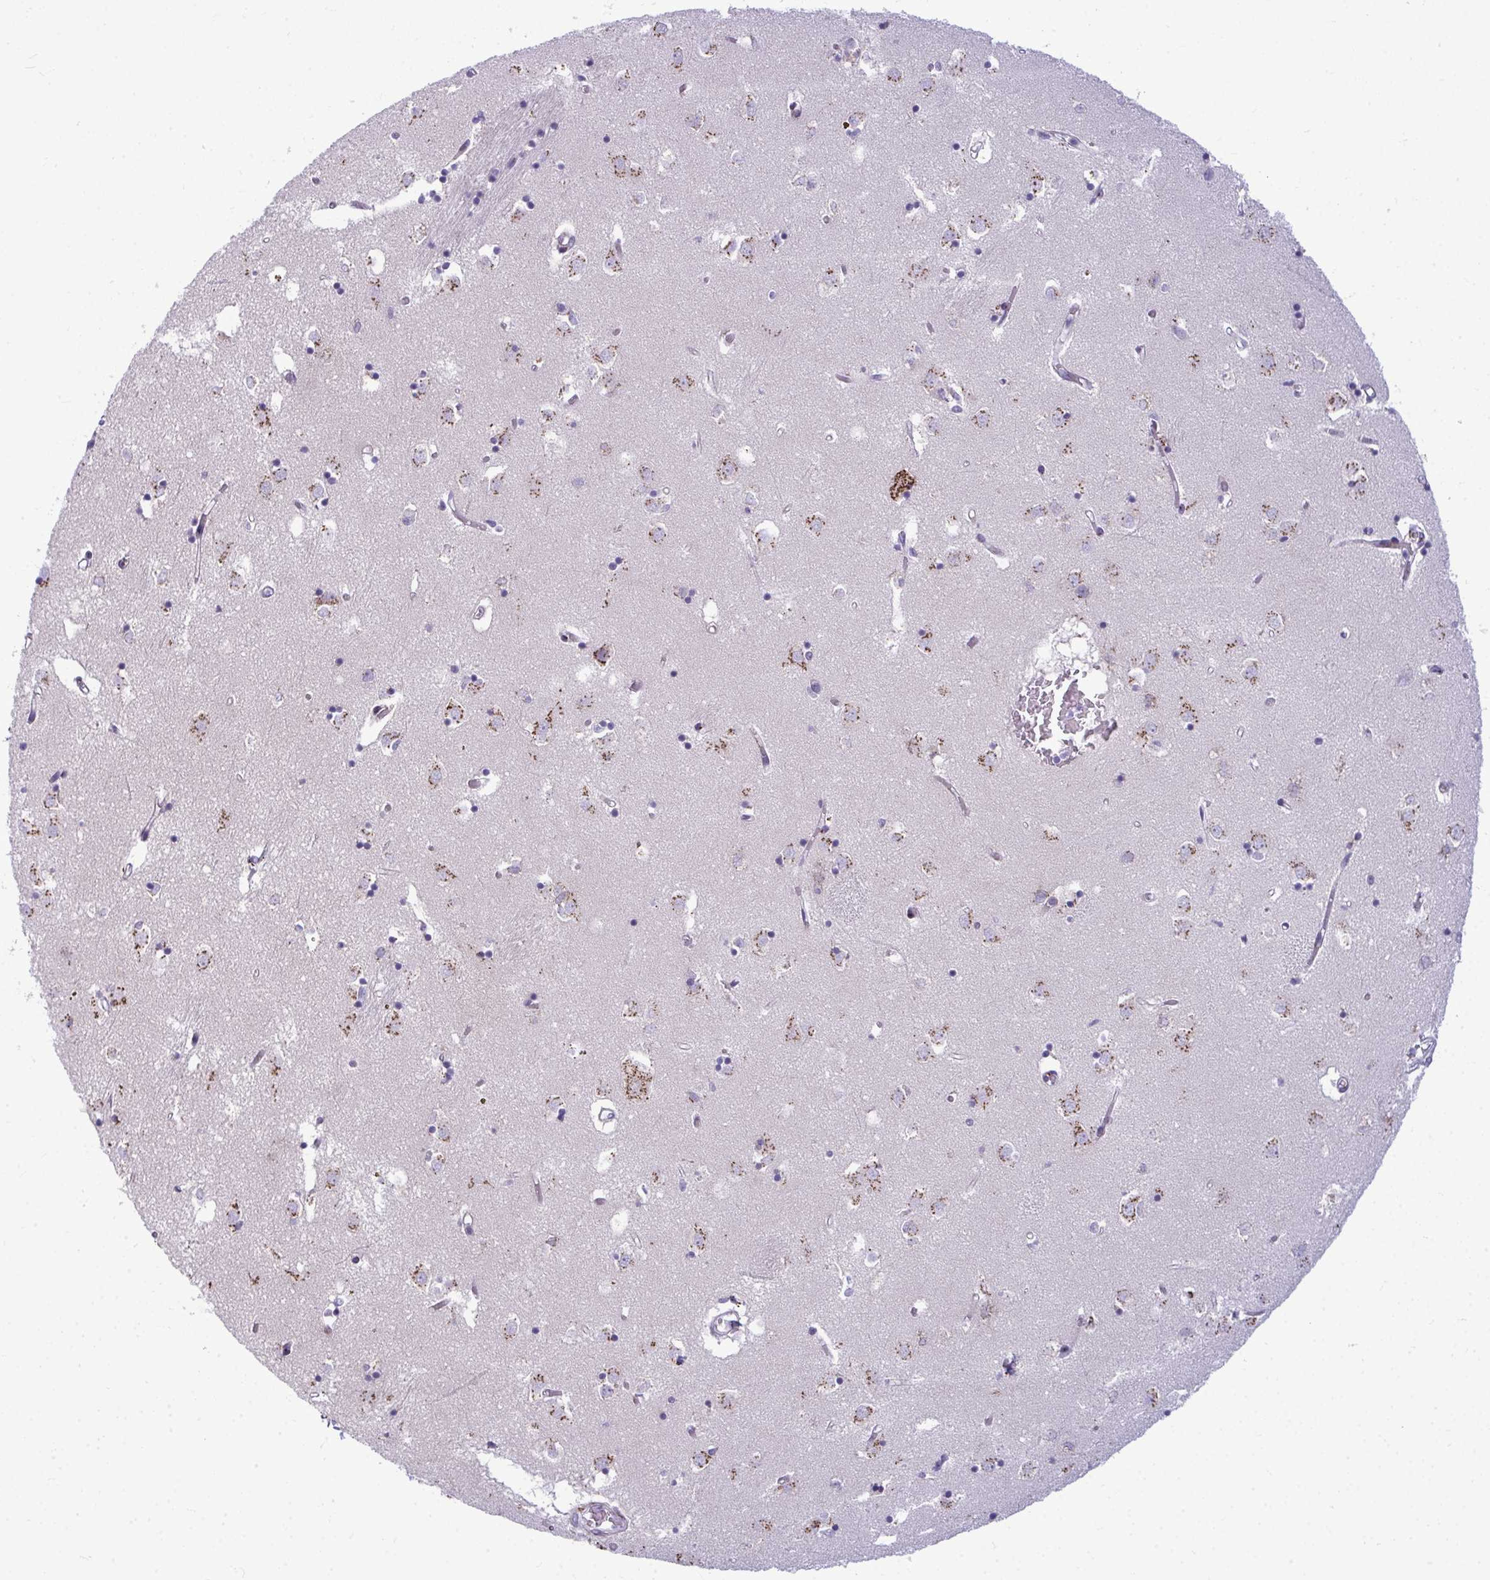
{"staining": {"intensity": "moderate", "quantity": "<25%", "location": "cytoplasmic/membranous"}, "tissue": "caudate", "cell_type": "Glial cells", "image_type": "normal", "snomed": [{"axis": "morphology", "description": "Normal tissue, NOS"}, {"axis": "topography", "description": "Lateral ventricle wall"}], "caption": "The photomicrograph displays a brown stain indicating the presence of a protein in the cytoplasmic/membranous of glial cells in caudate.", "gene": "DTX4", "patient": {"sex": "male", "age": 70}}